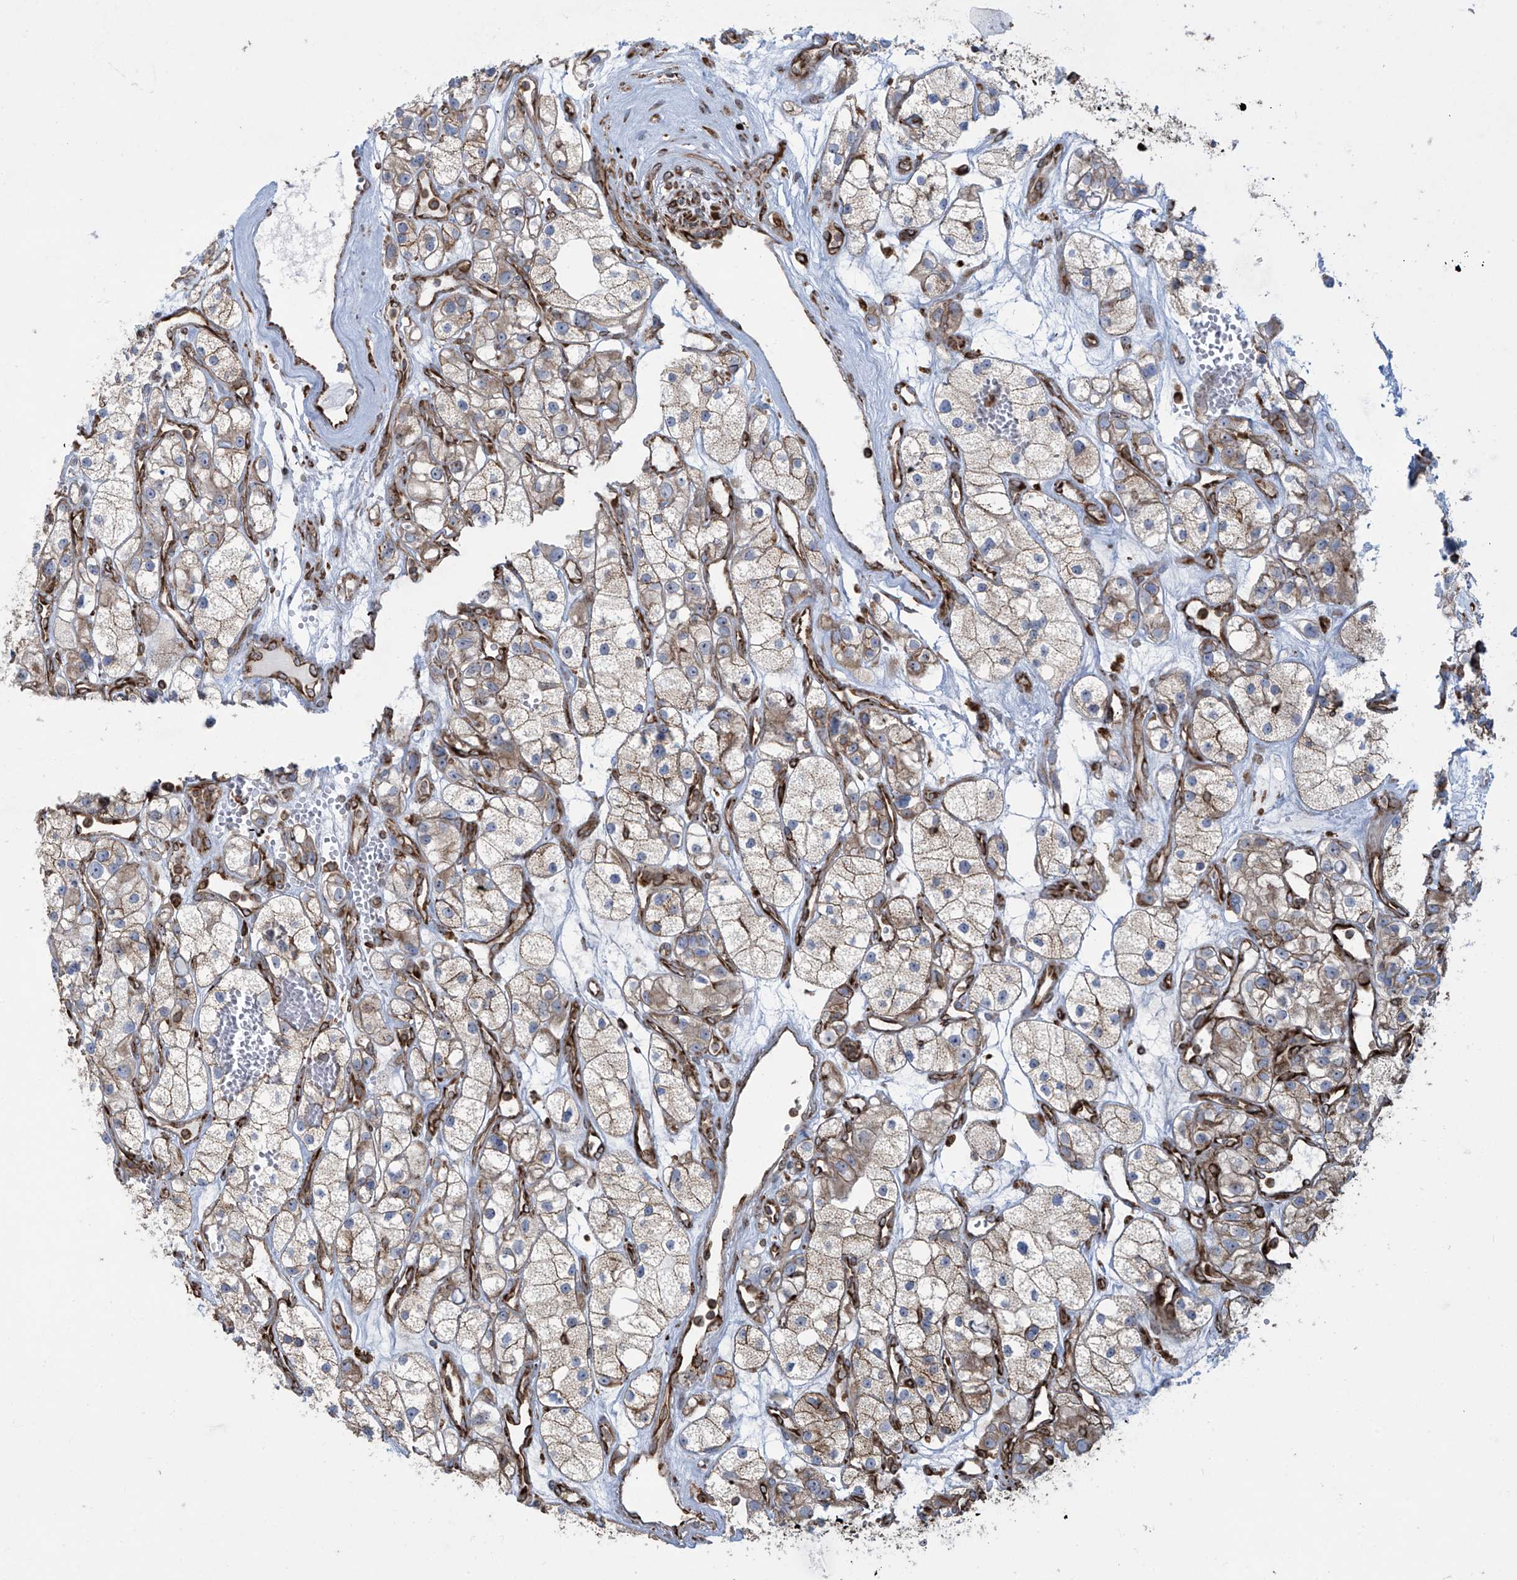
{"staining": {"intensity": "weak", "quantity": "<25%", "location": "cytoplasmic/membranous"}, "tissue": "renal cancer", "cell_type": "Tumor cells", "image_type": "cancer", "snomed": [{"axis": "morphology", "description": "Adenocarcinoma, NOS"}, {"axis": "topography", "description": "Kidney"}], "caption": "An immunohistochemistry (IHC) histopathology image of renal adenocarcinoma is shown. There is no staining in tumor cells of renal adenocarcinoma. Brightfield microscopy of immunohistochemistry stained with DAB (3,3'-diaminobenzidine) (brown) and hematoxylin (blue), captured at high magnification.", "gene": "MX1", "patient": {"sex": "female", "age": 57}}